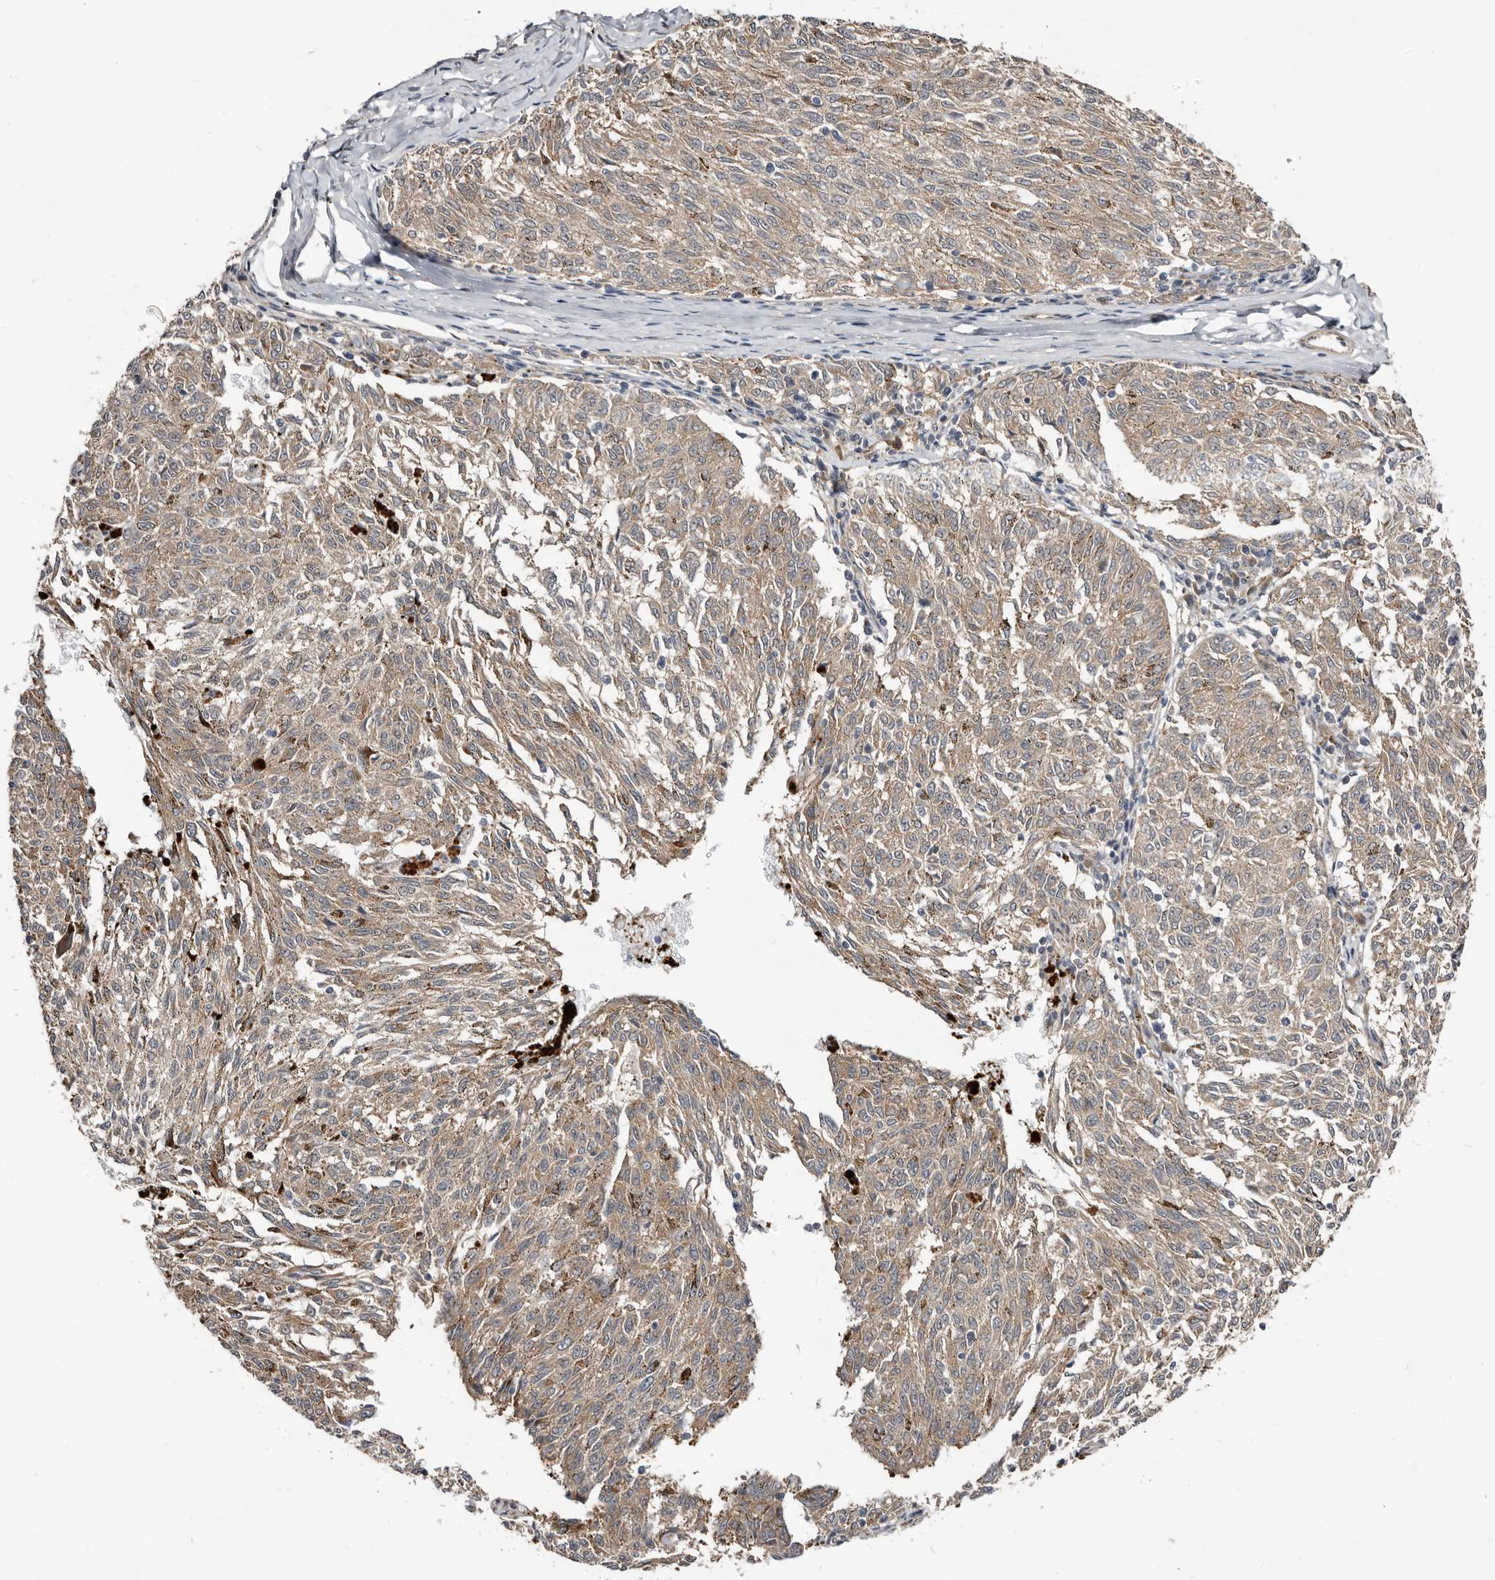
{"staining": {"intensity": "weak", "quantity": ">75%", "location": "cytoplasmic/membranous"}, "tissue": "melanoma", "cell_type": "Tumor cells", "image_type": "cancer", "snomed": [{"axis": "morphology", "description": "Malignant melanoma, NOS"}, {"axis": "topography", "description": "Skin"}], "caption": "DAB (3,3'-diaminobenzidine) immunohistochemical staining of malignant melanoma displays weak cytoplasmic/membranous protein expression in about >75% of tumor cells.", "gene": "SBDS", "patient": {"sex": "female", "age": 72}}